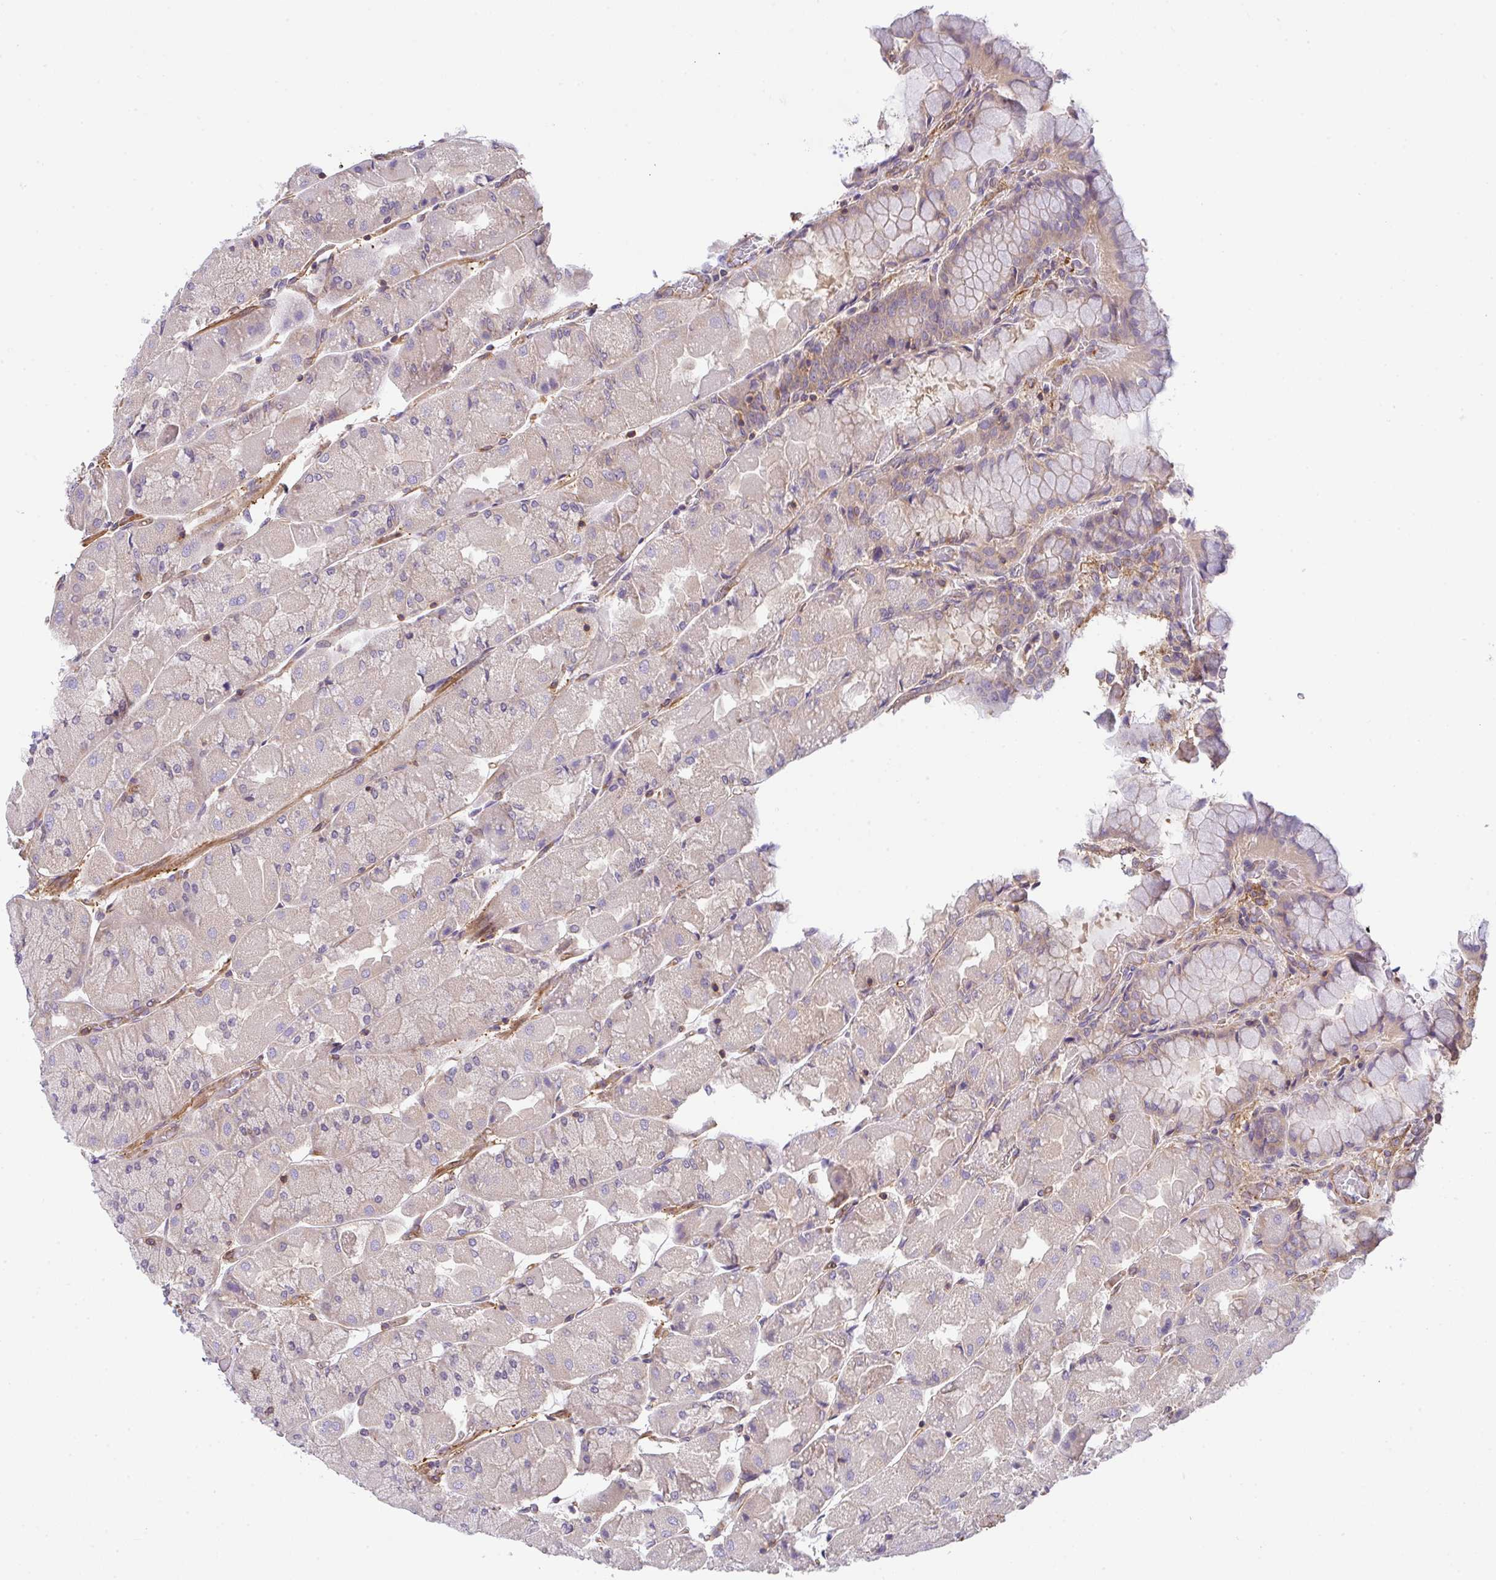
{"staining": {"intensity": "weak", "quantity": "25%-75%", "location": "cytoplasmic/membranous"}, "tissue": "stomach", "cell_type": "Glandular cells", "image_type": "normal", "snomed": [{"axis": "morphology", "description": "Normal tissue, NOS"}, {"axis": "topography", "description": "Stomach"}], "caption": "Glandular cells reveal low levels of weak cytoplasmic/membranous positivity in about 25%-75% of cells in benign human stomach.", "gene": "TMEM229A", "patient": {"sex": "female", "age": 61}}